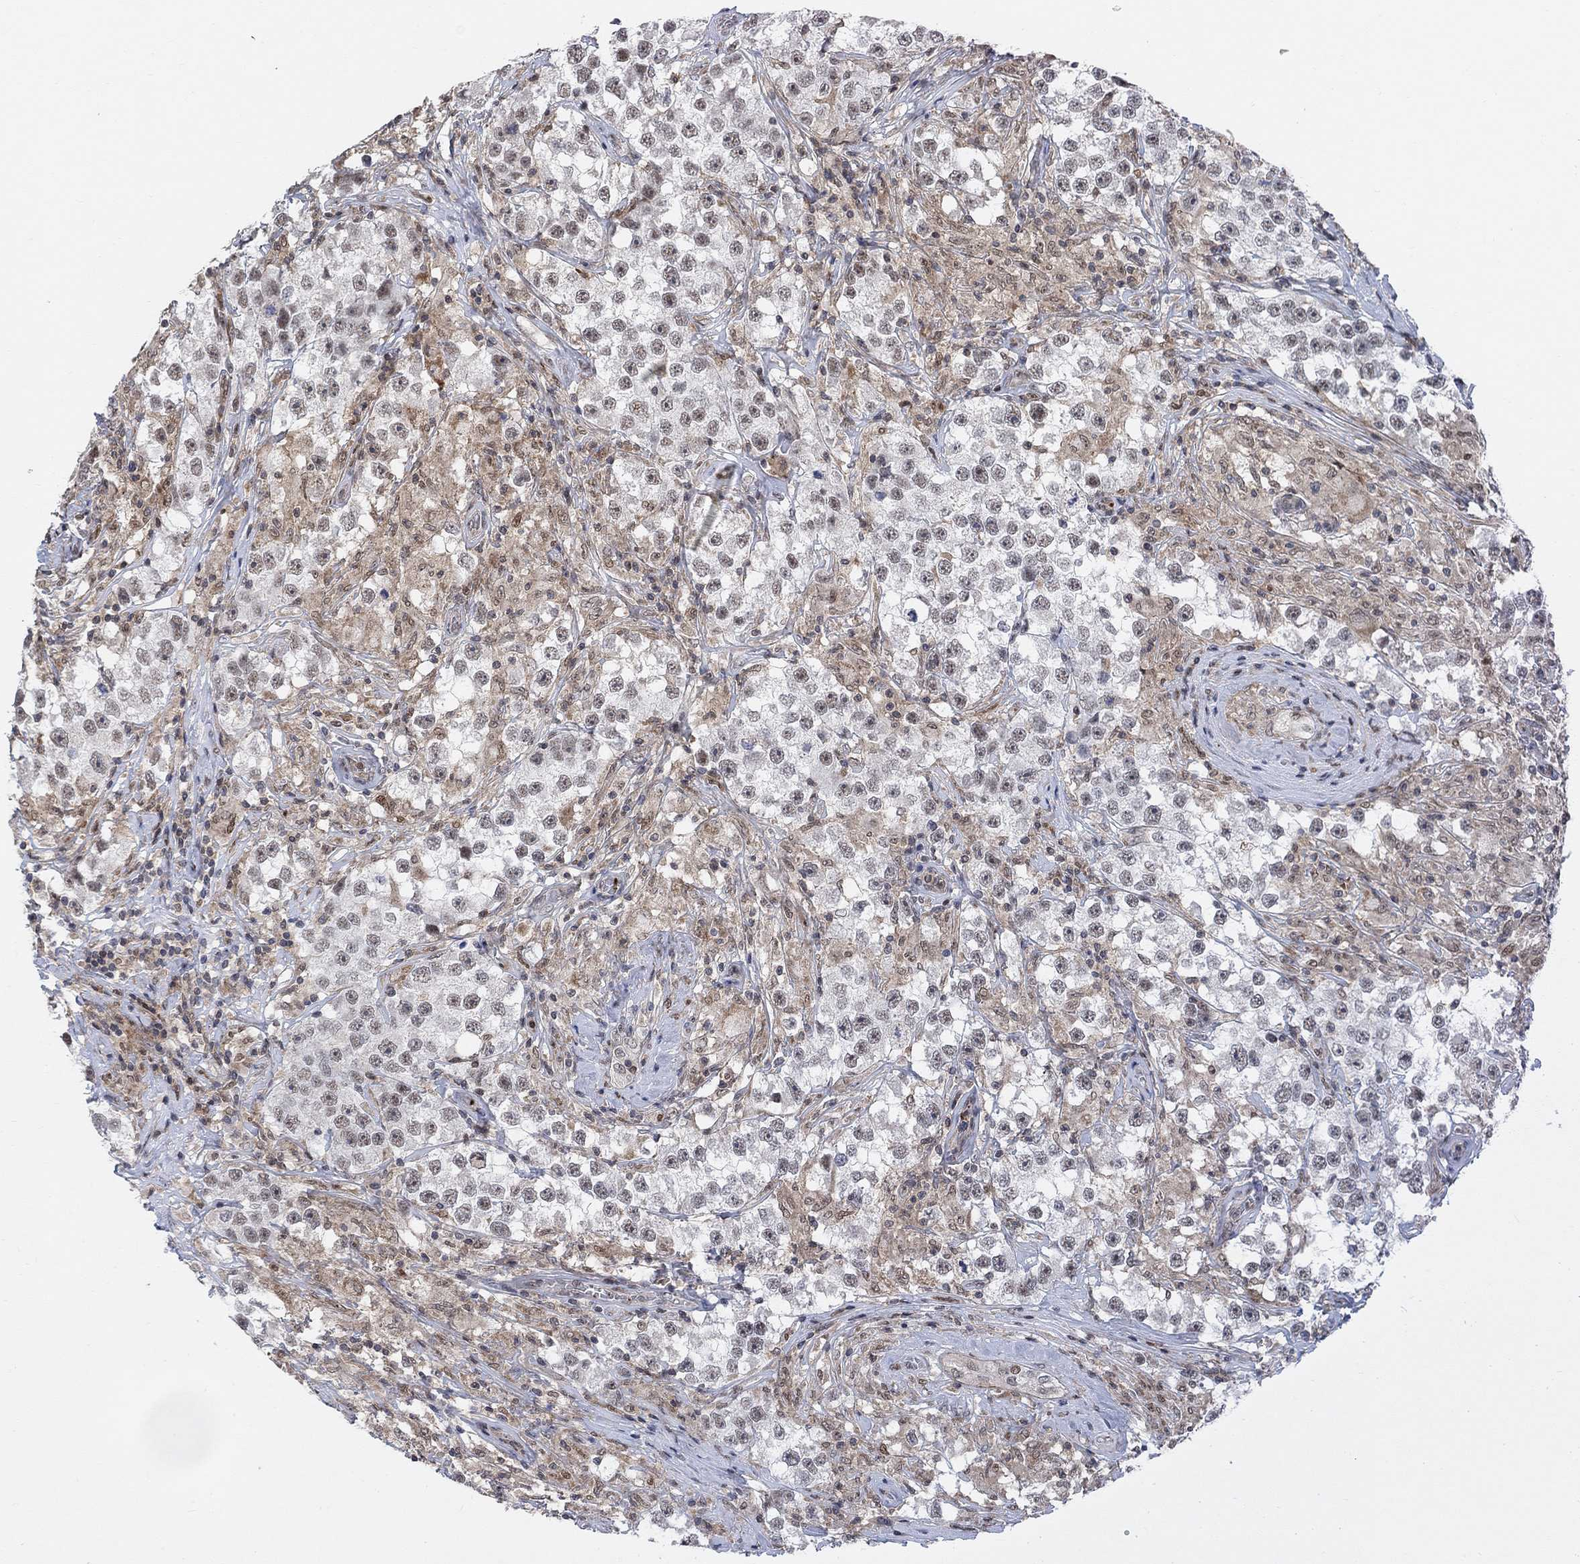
{"staining": {"intensity": "negative", "quantity": "none", "location": "none"}, "tissue": "testis cancer", "cell_type": "Tumor cells", "image_type": "cancer", "snomed": [{"axis": "morphology", "description": "Seminoma, NOS"}, {"axis": "topography", "description": "Testis"}], "caption": "Tumor cells show no significant positivity in testis cancer (seminoma).", "gene": "PWWP2B", "patient": {"sex": "male", "age": 46}}